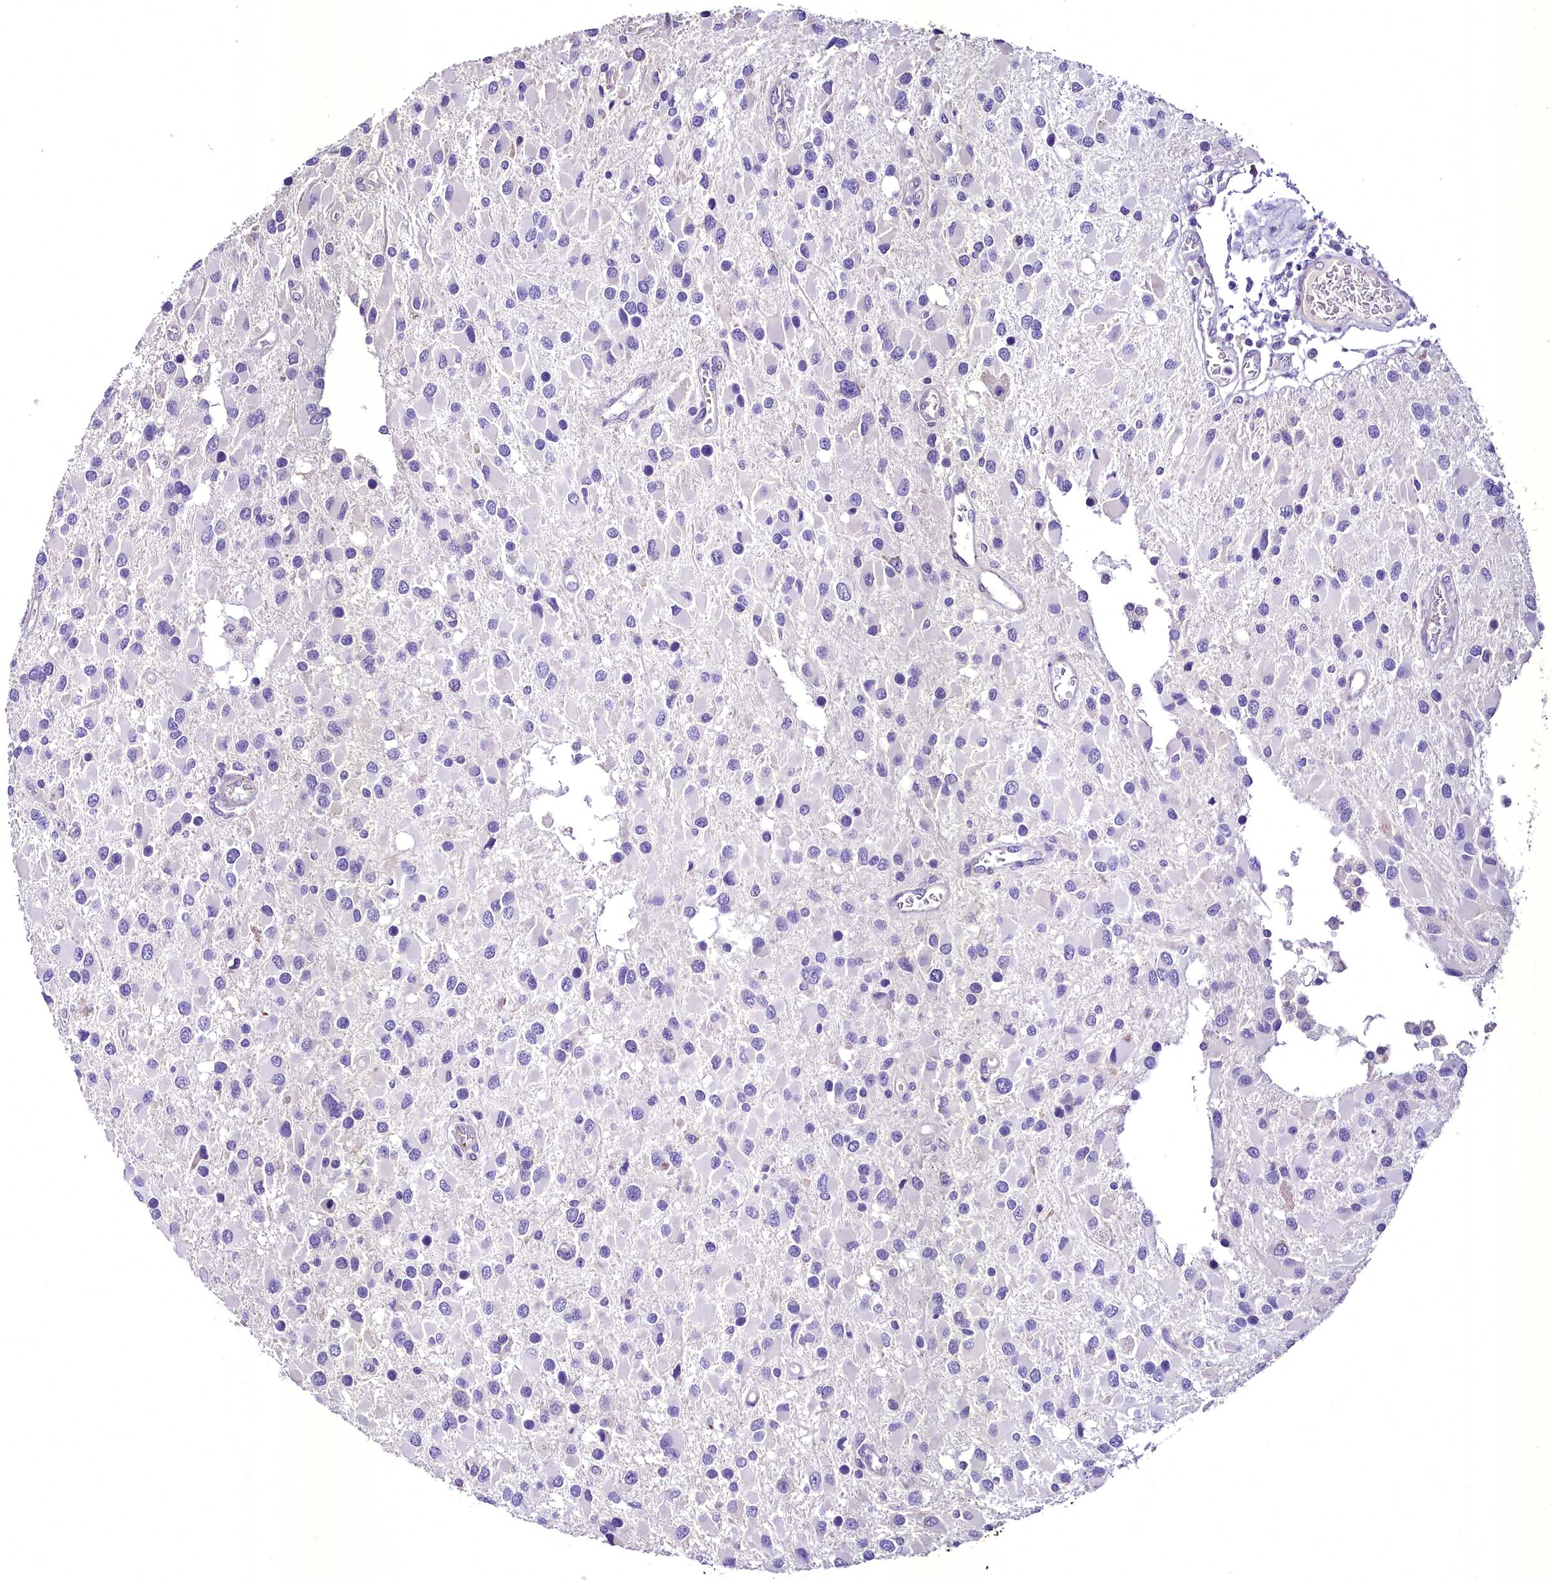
{"staining": {"intensity": "negative", "quantity": "none", "location": "none"}, "tissue": "glioma", "cell_type": "Tumor cells", "image_type": "cancer", "snomed": [{"axis": "morphology", "description": "Glioma, malignant, High grade"}, {"axis": "topography", "description": "Brain"}], "caption": "IHC of human glioma demonstrates no expression in tumor cells.", "gene": "MS4A18", "patient": {"sex": "male", "age": 53}}